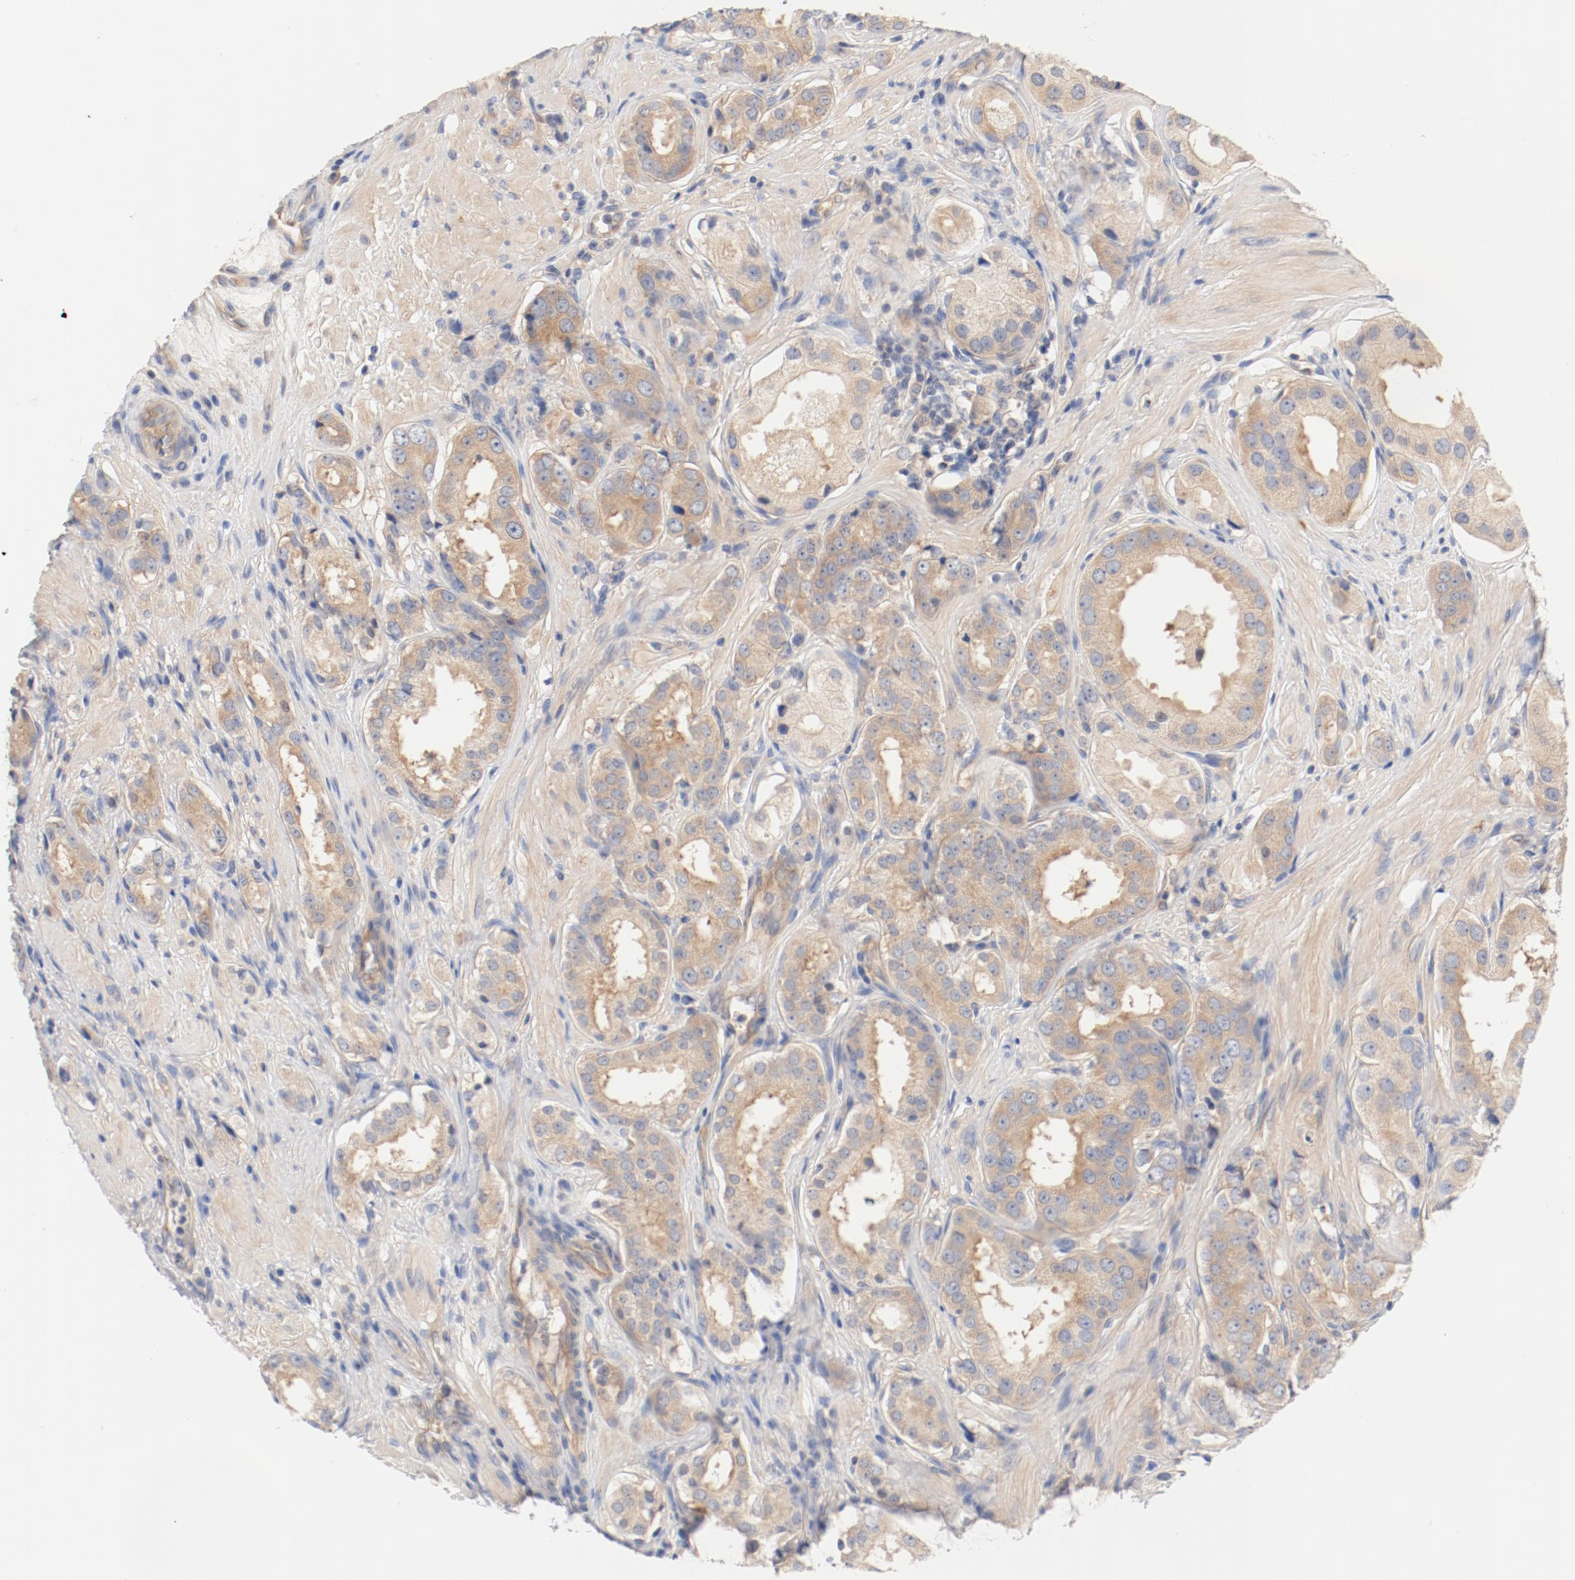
{"staining": {"intensity": "weak", "quantity": ">75%", "location": "cytoplasmic/membranous"}, "tissue": "prostate cancer", "cell_type": "Tumor cells", "image_type": "cancer", "snomed": [{"axis": "morphology", "description": "Adenocarcinoma, Medium grade"}, {"axis": "topography", "description": "Prostate"}], "caption": "Tumor cells reveal weak cytoplasmic/membranous staining in approximately >75% of cells in prostate medium-grade adenocarcinoma.", "gene": "DYNC1H1", "patient": {"sex": "male", "age": 53}}